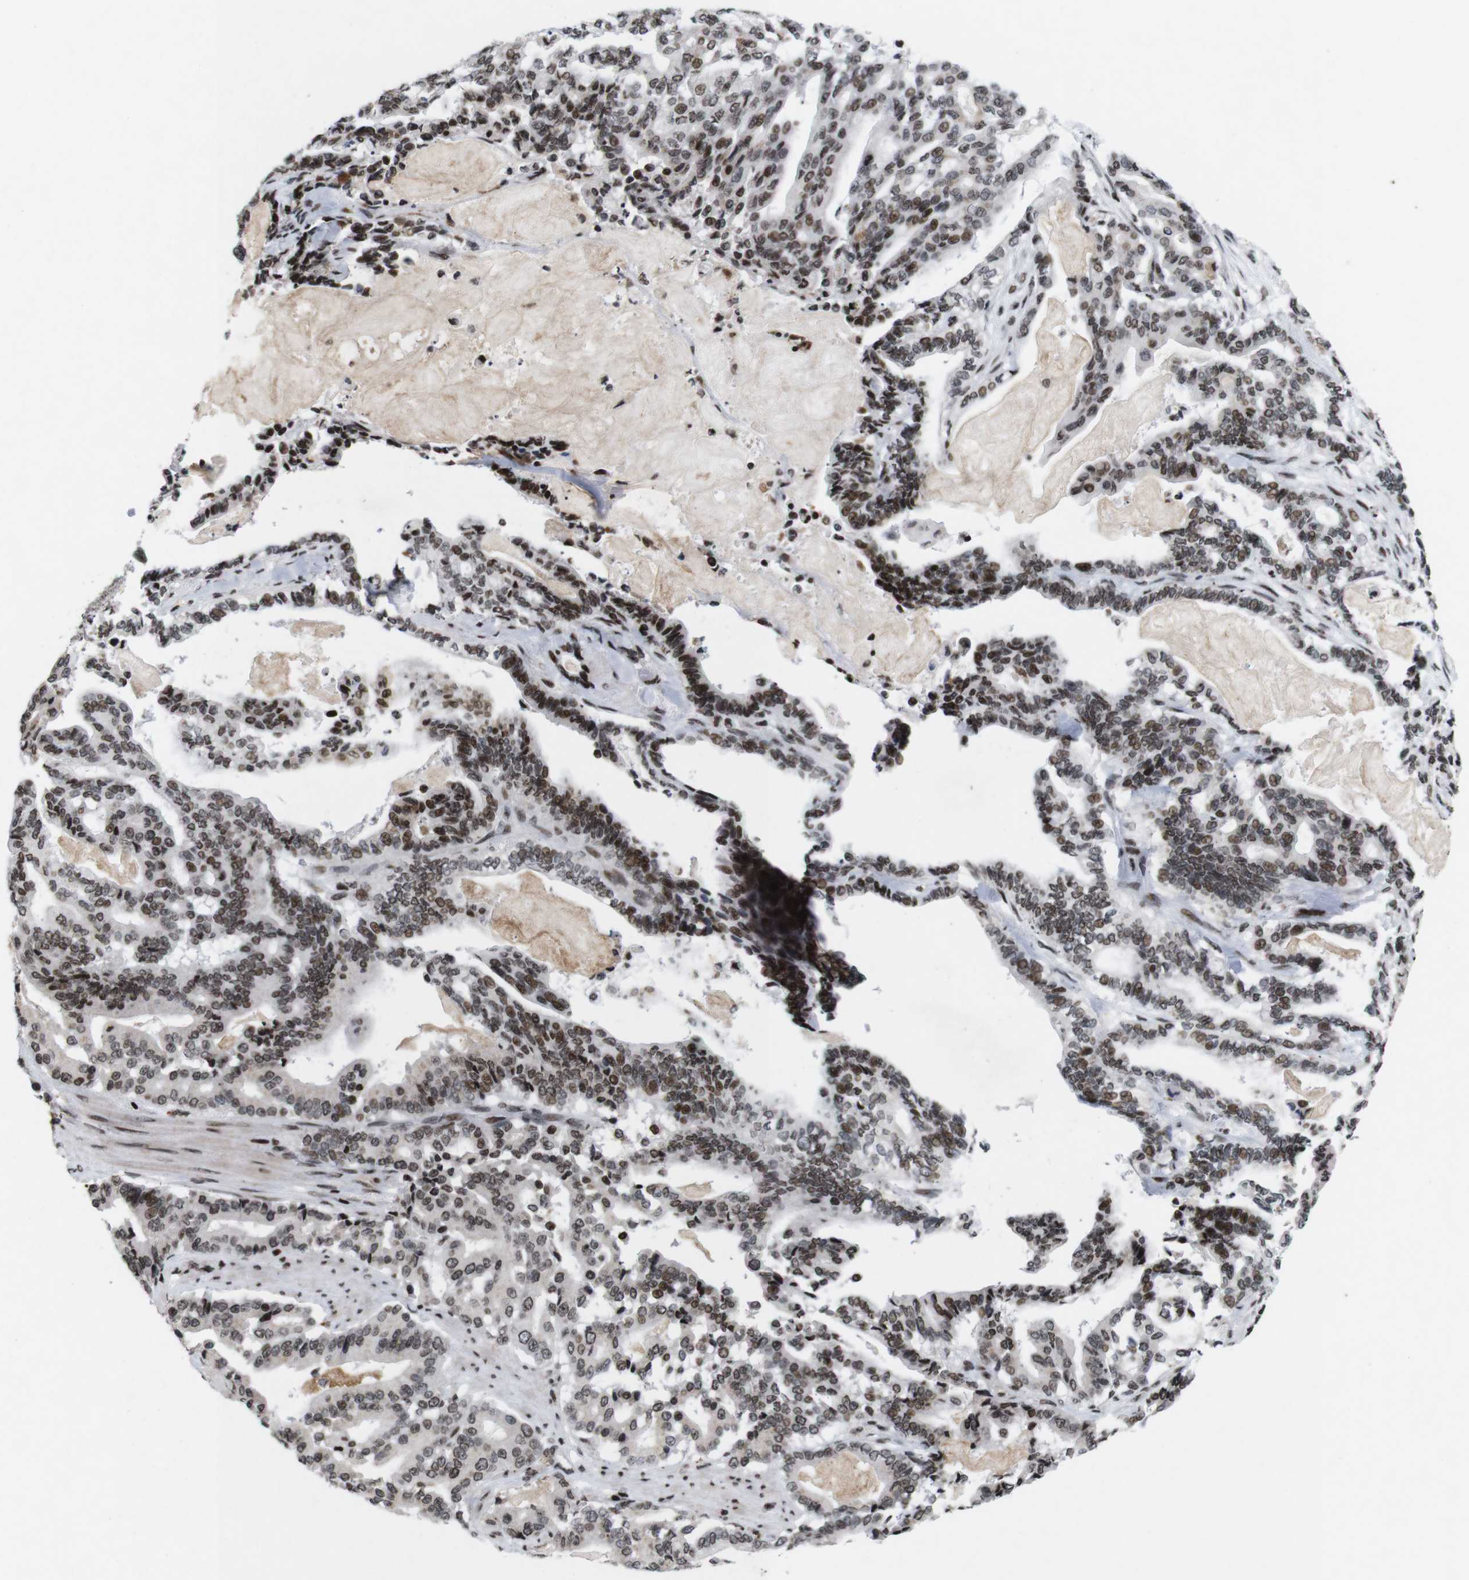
{"staining": {"intensity": "moderate", "quantity": ">75%", "location": "nuclear"}, "tissue": "pancreatic cancer", "cell_type": "Tumor cells", "image_type": "cancer", "snomed": [{"axis": "morphology", "description": "Adenocarcinoma, NOS"}, {"axis": "topography", "description": "Pancreas"}], "caption": "Tumor cells reveal medium levels of moderate nuclear staining in about >75% of cells in human adenocarcinoma (pancreatic).", "gene": "MAGEH1", "patient": {"sex": "male", "age": 63}}